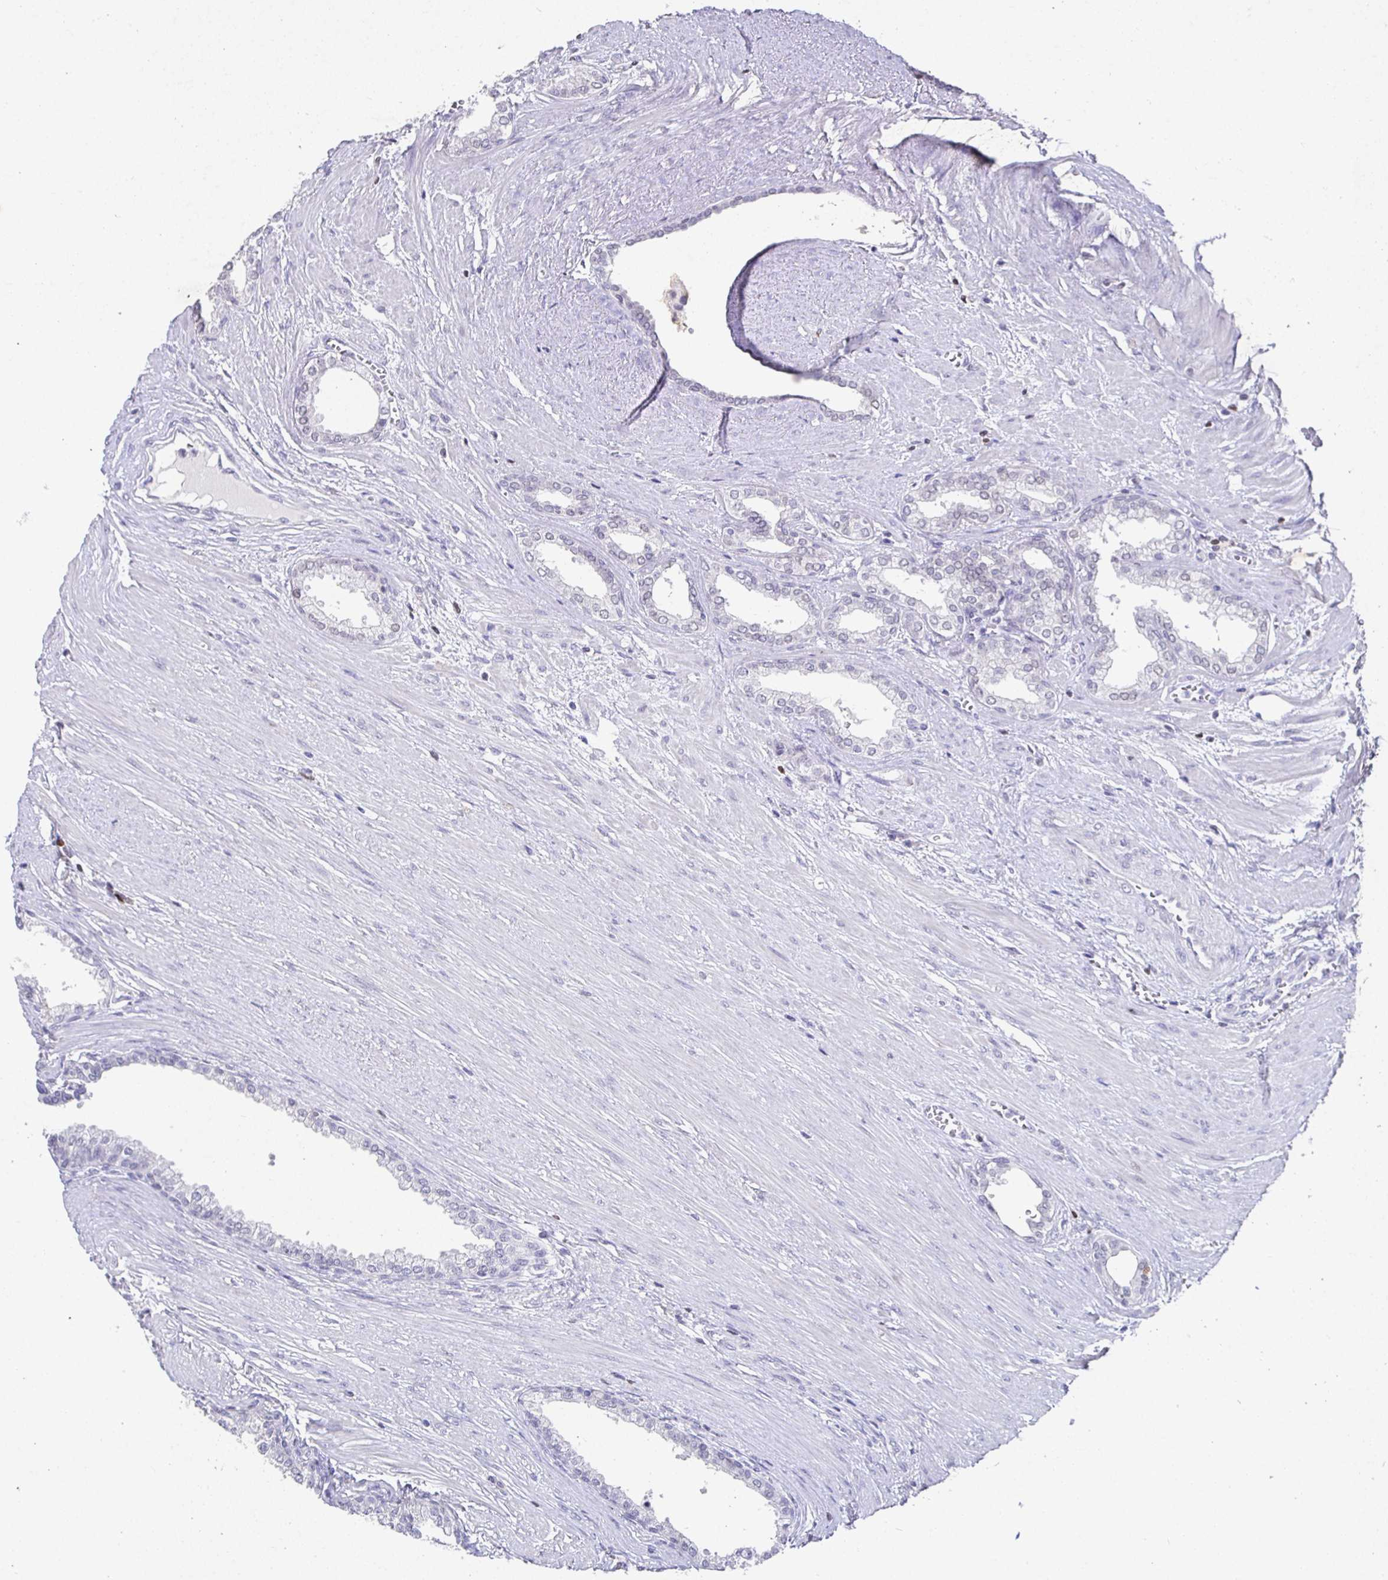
{"staining": {"intensity": "negative", "quantity": "none", "location": "none"}, "tissue": "prostate cancer", "cell_type": "Tumor cells", "image_type": "cancer", "snomed": [{"axis": "morphology", "description": "Adenocarcinoma, High grade"}, {"axis": "topography", "description": "Prostate"}], "caption": "A histopathology image of prostate cancer (adenocarcinoma (high-grade)) stained for a protein reveals no brown staining in tumor cells.", "gene": "SATB1", "patient": {"sex": "male", "age": 60}}